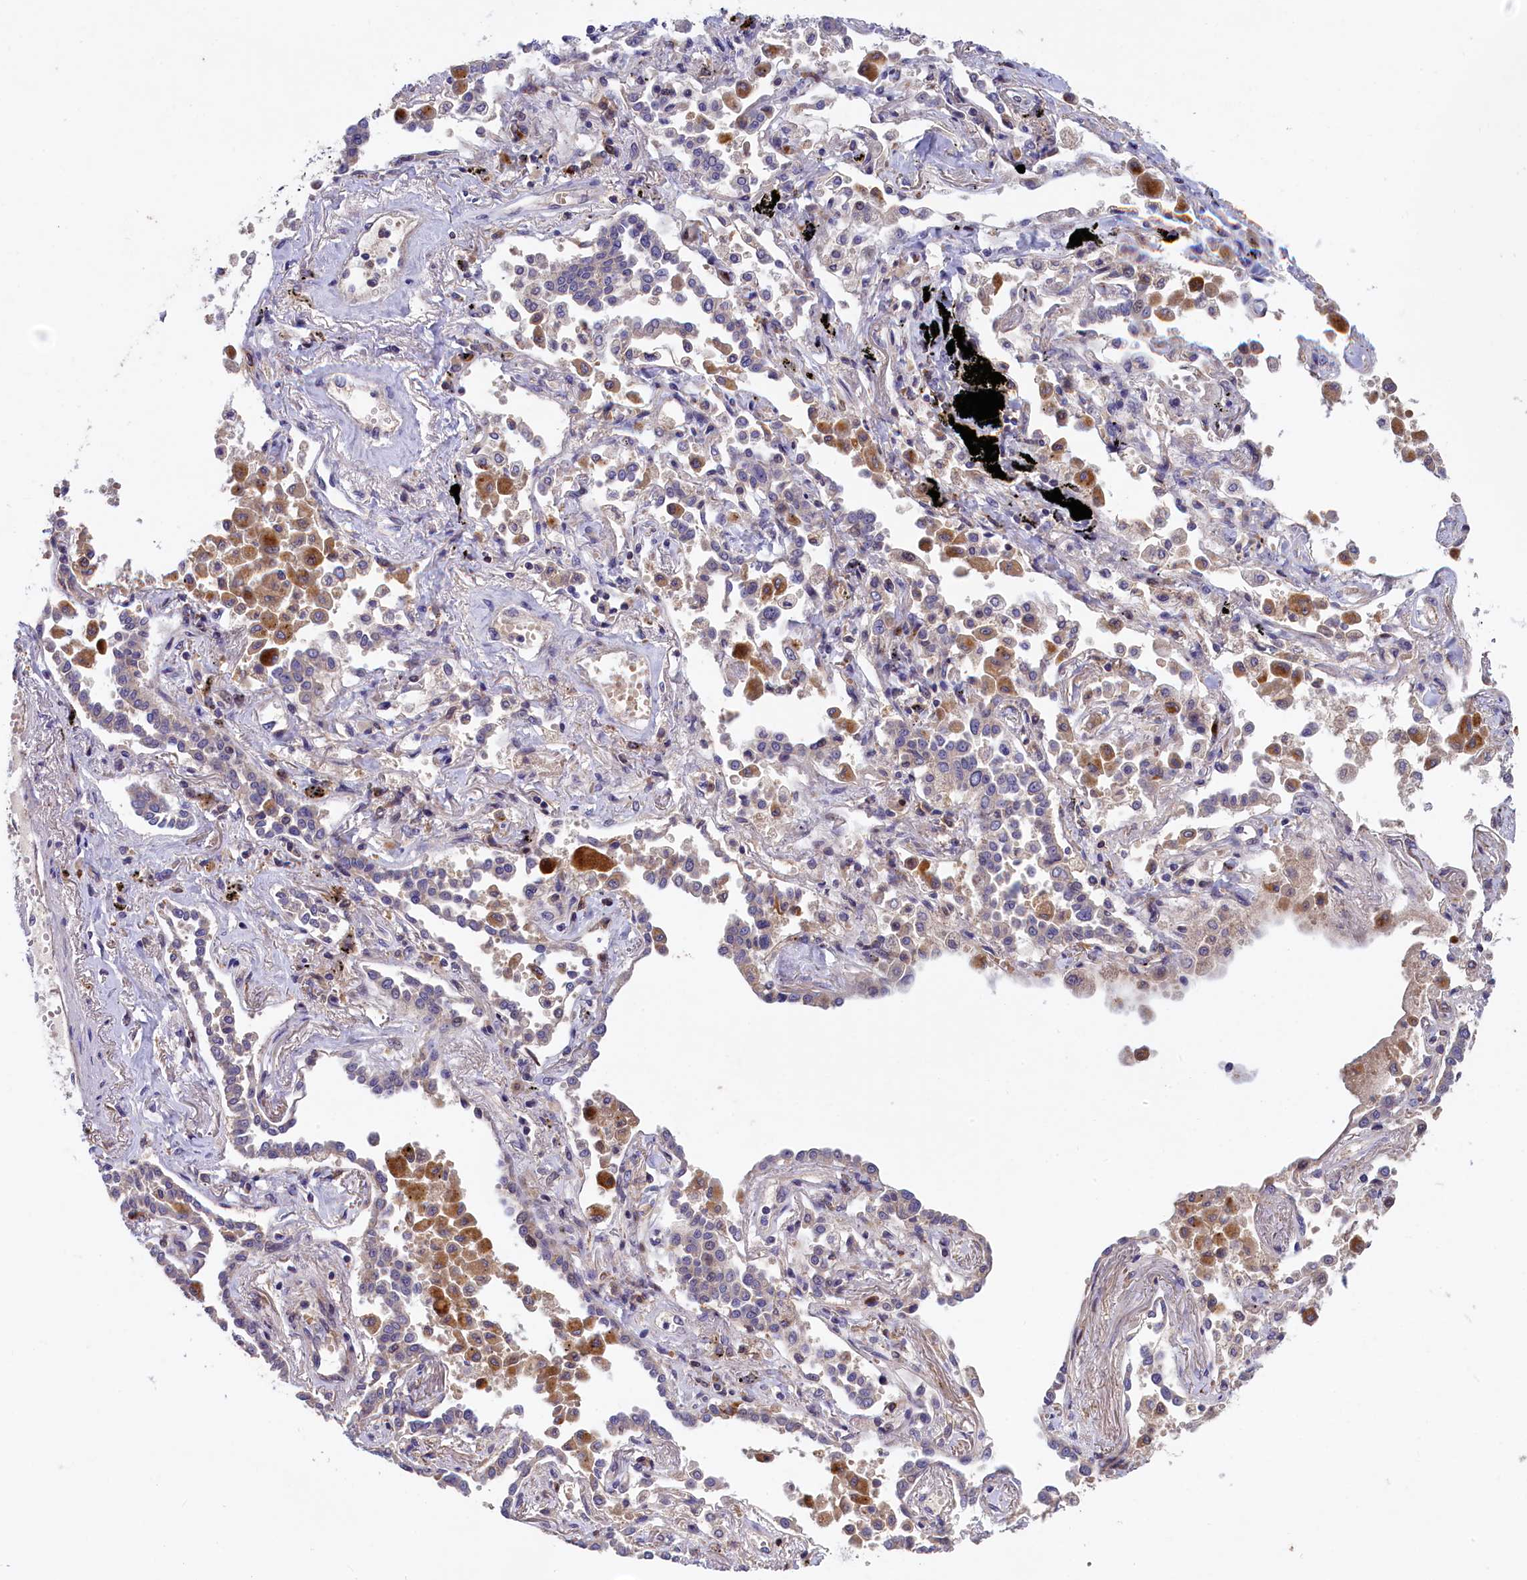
{"staining": {"intensity": "weak", "quantity": "<25%", "location": "cytoplasmic/membranous"}, "tissue": "lung cancer", "cell_type": "Tumor cells", "image_type": "cancer", "snomed": [{"axis": "morphology", "description": "Adenocarcinoma, NOS"}, {"axis": "topography", "description": "Lung"}], "caption": "There is no significant positivity in tumor cells of lung cancer (adenocarcinoma).", "gene": "NAIP", "patient": {"sex": "male", "age": 67}}